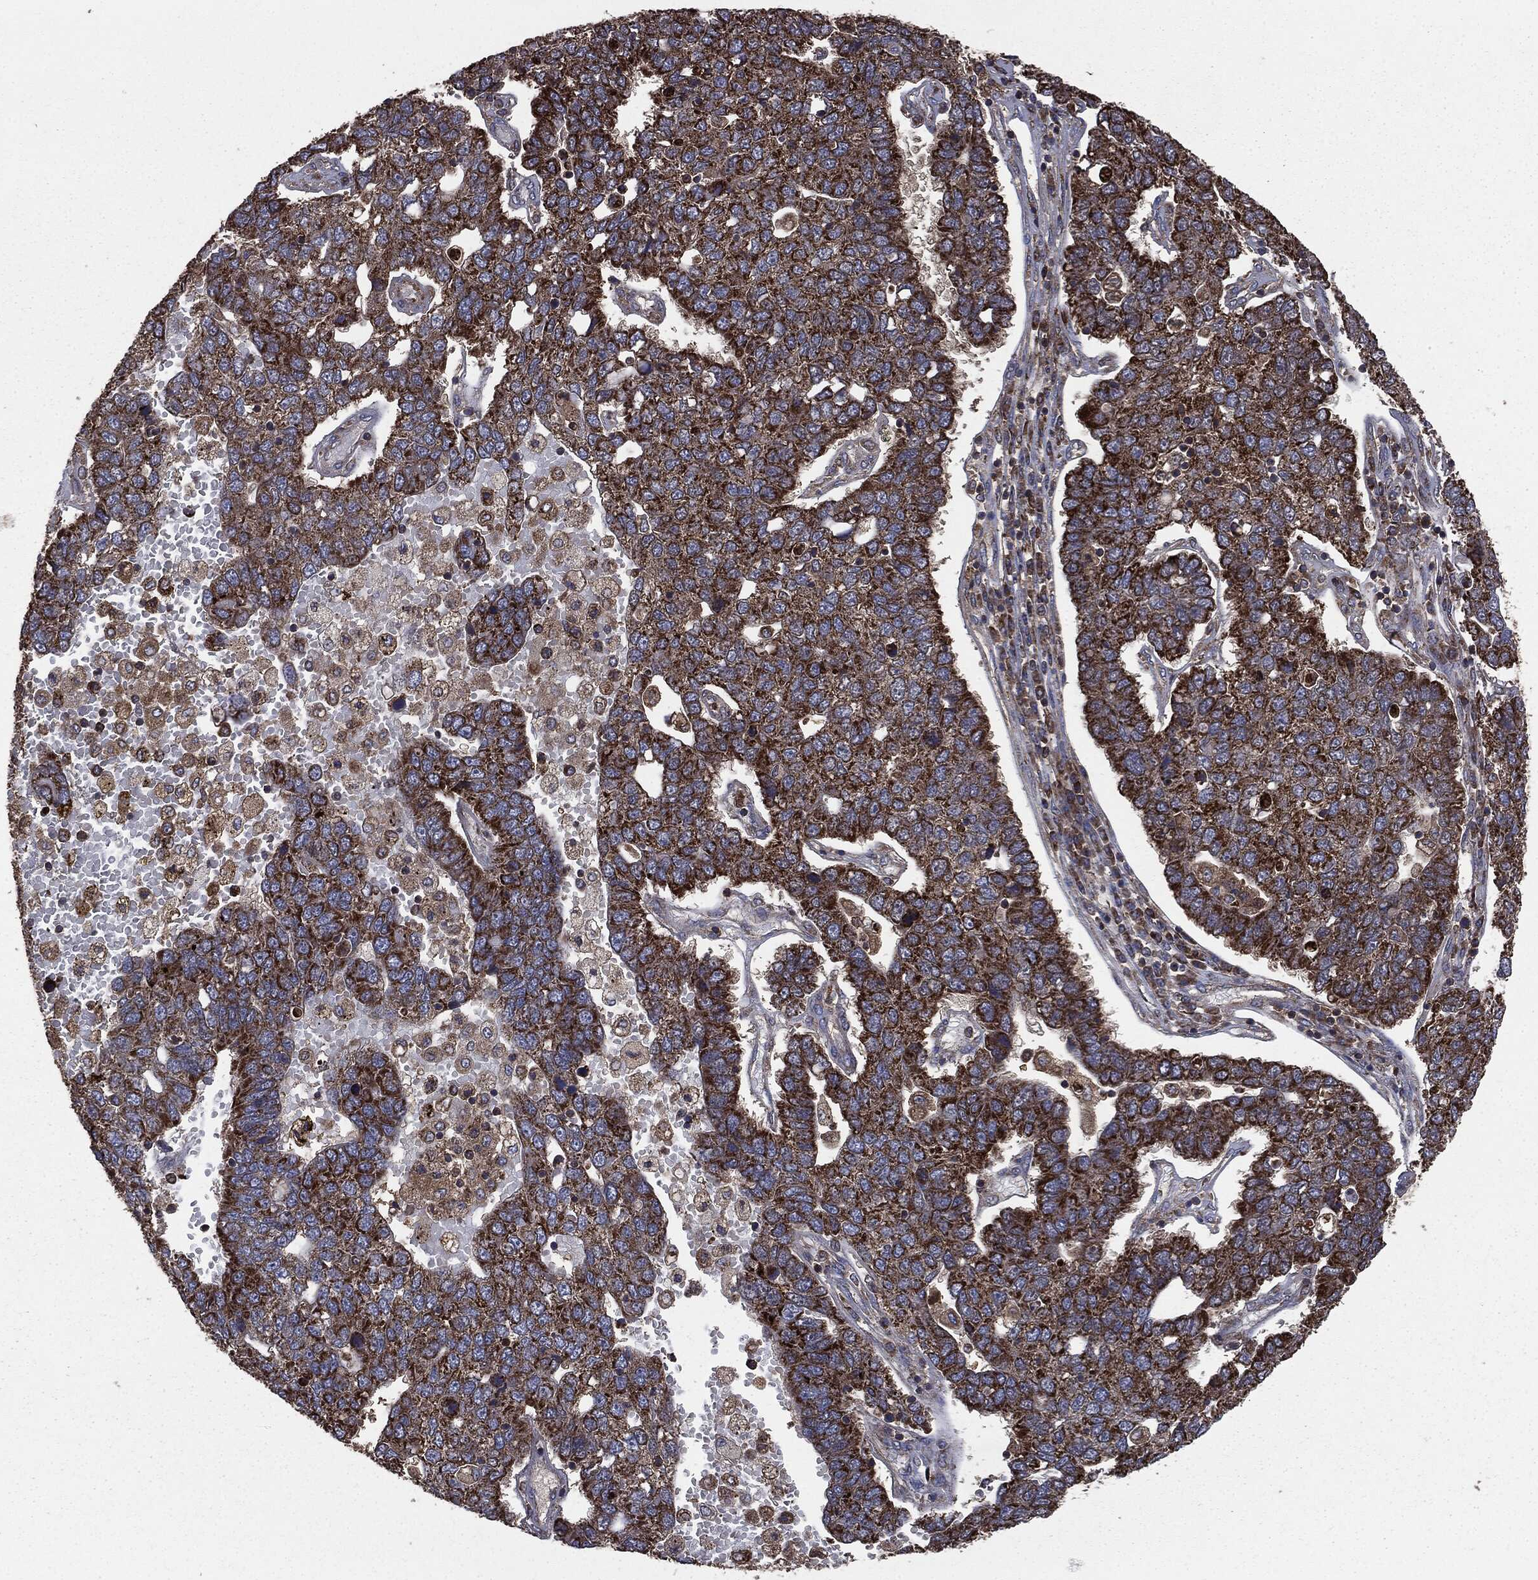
{"staining": {"intensity": "strong", "quantity": ">75%", "location": "cytoplasmic/membranous"}, "tissue": "pancreatic cancer", "cell_type": "Tumor cells", "image_type": "cancer", "snomed": [{"axis": "morphology", "description": "Adenocarcinoma, NOS"}, {"axis": "topography", "description": "Pancreas"}], "caption": "Protein staining demonstrates strong cytoplasmic/membranous positivity in about >75% of tumor cells in pancreatic adenocarcinoma.", "gene": "MAPK6", "patient": {"sex": "female", "age": 61}}